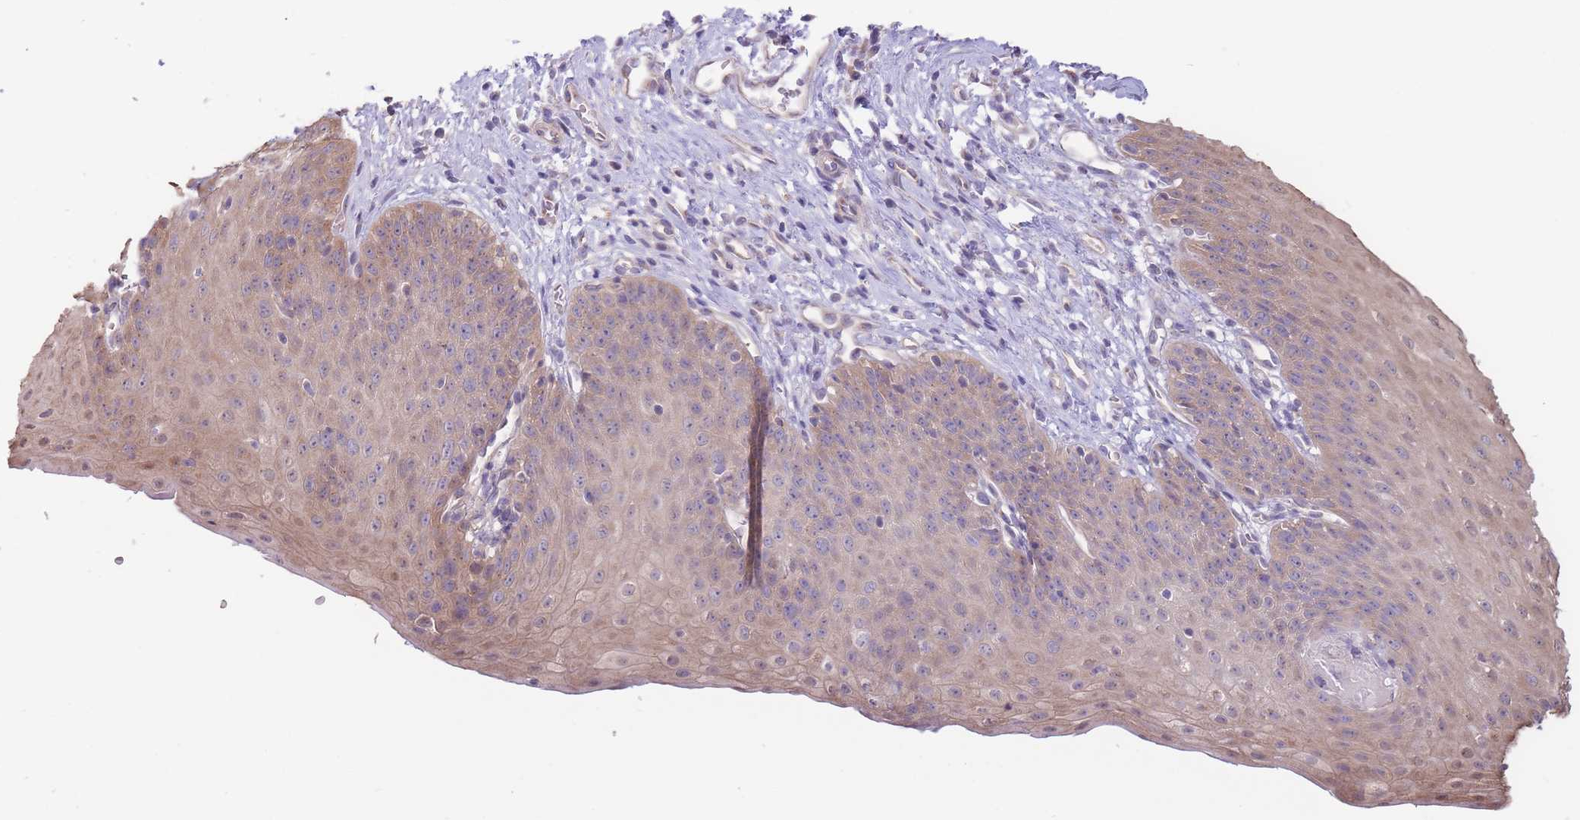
{"staining": {"intensity": "moderate", "quantity": "25%-75%", "location": "cytoplasmic/membranous,nuclear"}, "tissue": "esophagus", "cell_type": "Squamous epithelial cells", "image_type": "normal", "snomed": [{"axis": "morphology", "description": "Normal tissue, NOS"}, {"axis": "topography", "description": "Esophagus"}], "caption": "Immunohistochemistry staining of unremarkable esophagus, which demonstrates medium levels of moderate cytoplasmic/membranous,nuclear staining in approximately 25%-75% of squamous epithelial cells indicating moderate cytoplasmic/membranous,nuclear protein staining. The staining was performed using DAB (3,3'-diaminobenzidine) (brown) for protein detection and nuclei were counterstained in hematoxylin (blue).", "gene": "ALS2CL", "patient": {"sex": "male", "age": 71}}